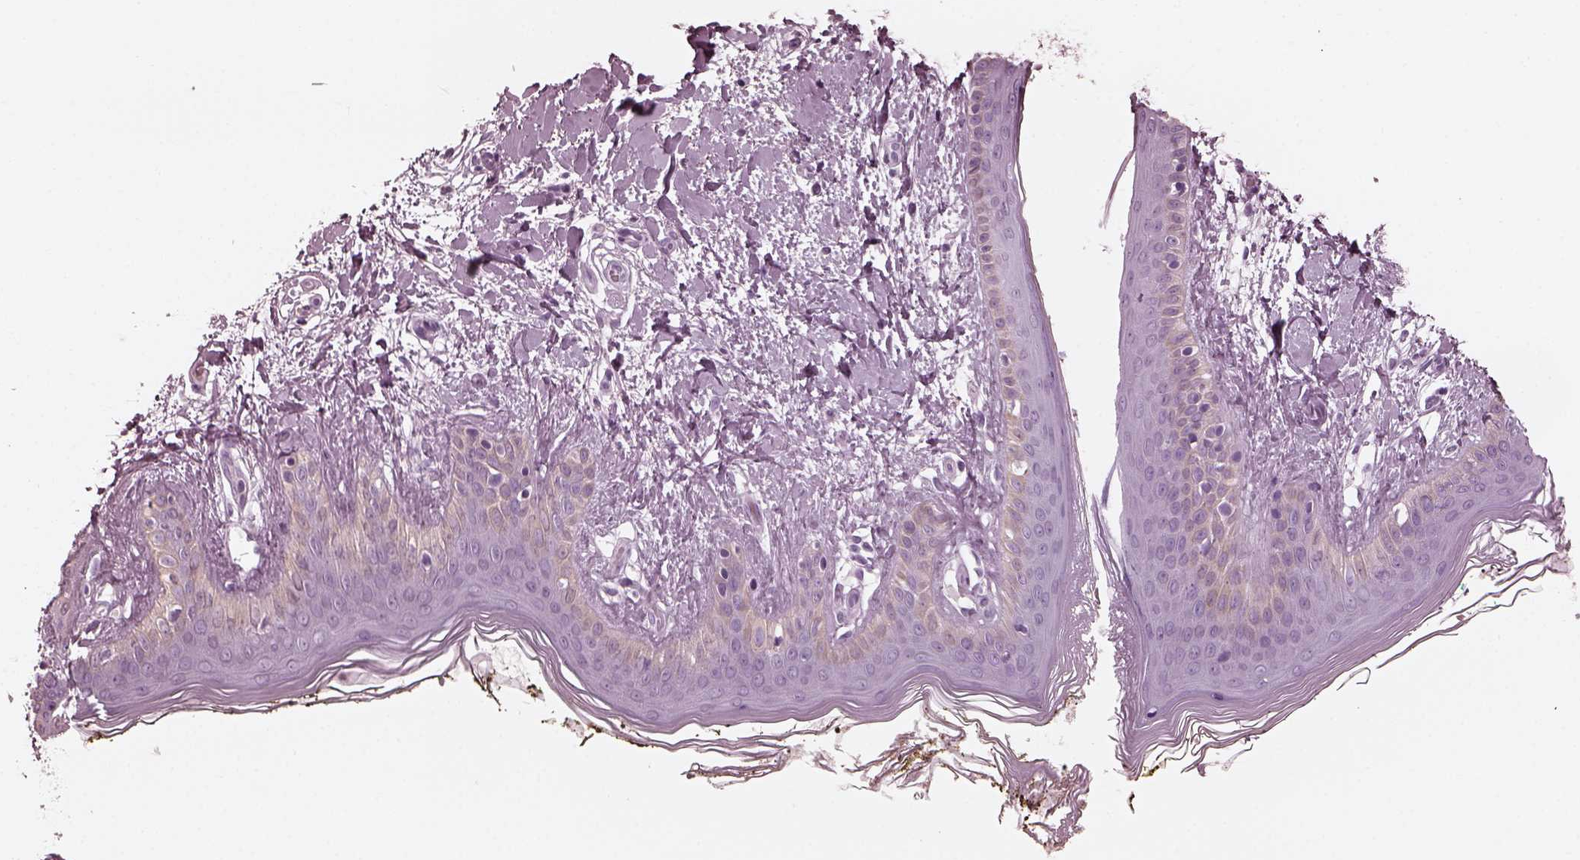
{"staining": {"intensity": "negative", "quantity": "none", "location": "none"}, "tissue": "skin", "cell_type": "Fibroblasts", "image_type": "normal", "snomed": [{"axis": "morphology", "description": "Normal tissue, NOS"}, {"axis": "topography", "description": "Skin"}], "caption": "A histopathology image of skin stained for a protein displays no brown staining in fibroblasts.", "gene": "GRM6", "patient": {"sex": "female", "age": 34}}